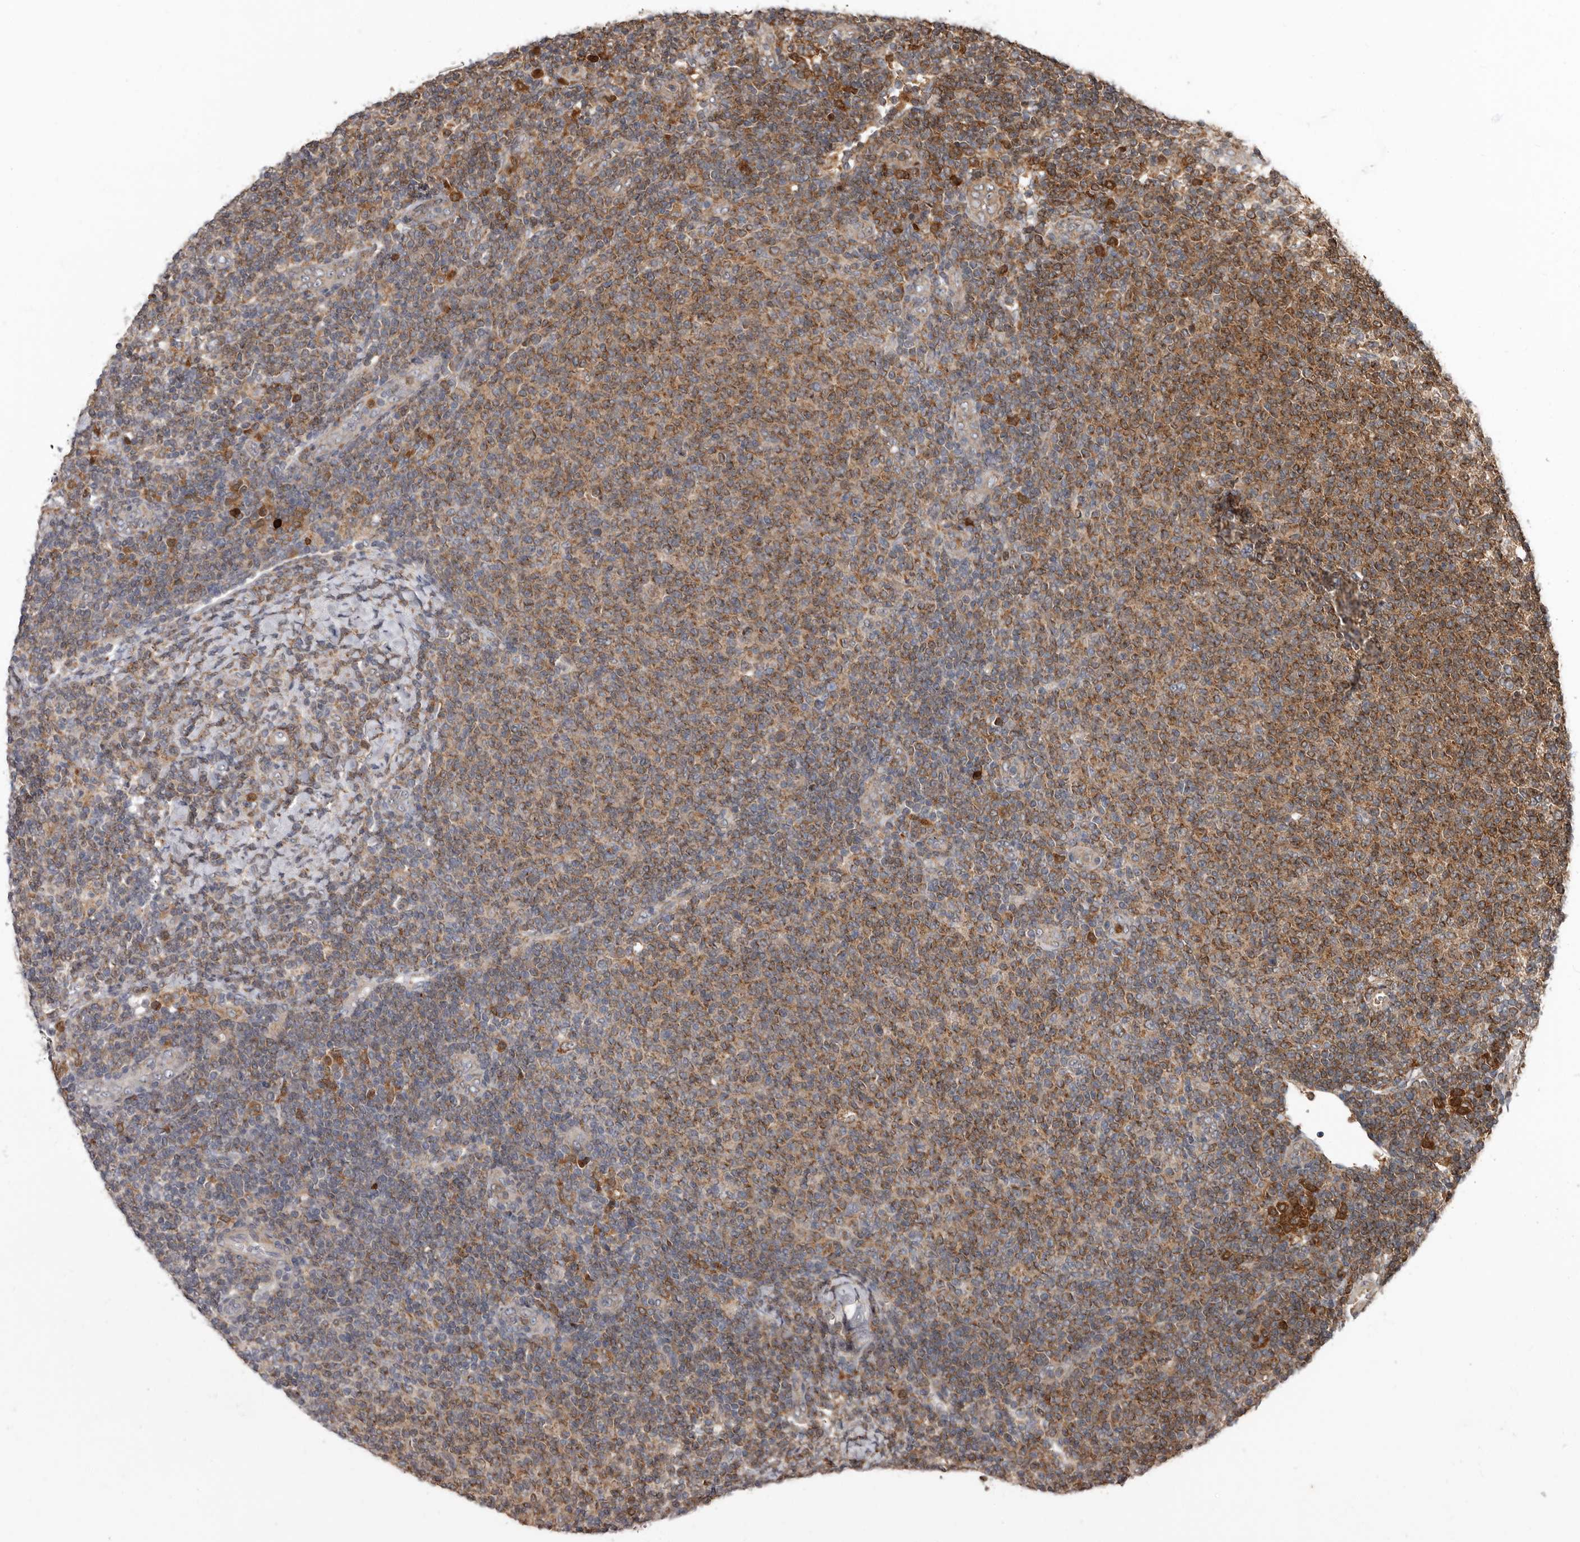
{"staining": {"intensity": "weak", "quantity": ">75%", "location": "cytoplasmic/membranous"}, "tissue": "lymphoma", "cell_type": "Tumor cells", "image_type": "cancer", "snomed": [{"axis": "morphology", "description": "Malignant lymphoma, non-Hodgkin's type, Low grade"}, {"axis": "topography", "description": "Lymph node"}], "caption": "Lymphoma tissue exhibits weak cytoplasmic/membranous positivity in about >75% of tumor cells, visualized by immunohistochemistry.", "gene": "FGFR4", "patient": {"sex": "male", "age": 66}}